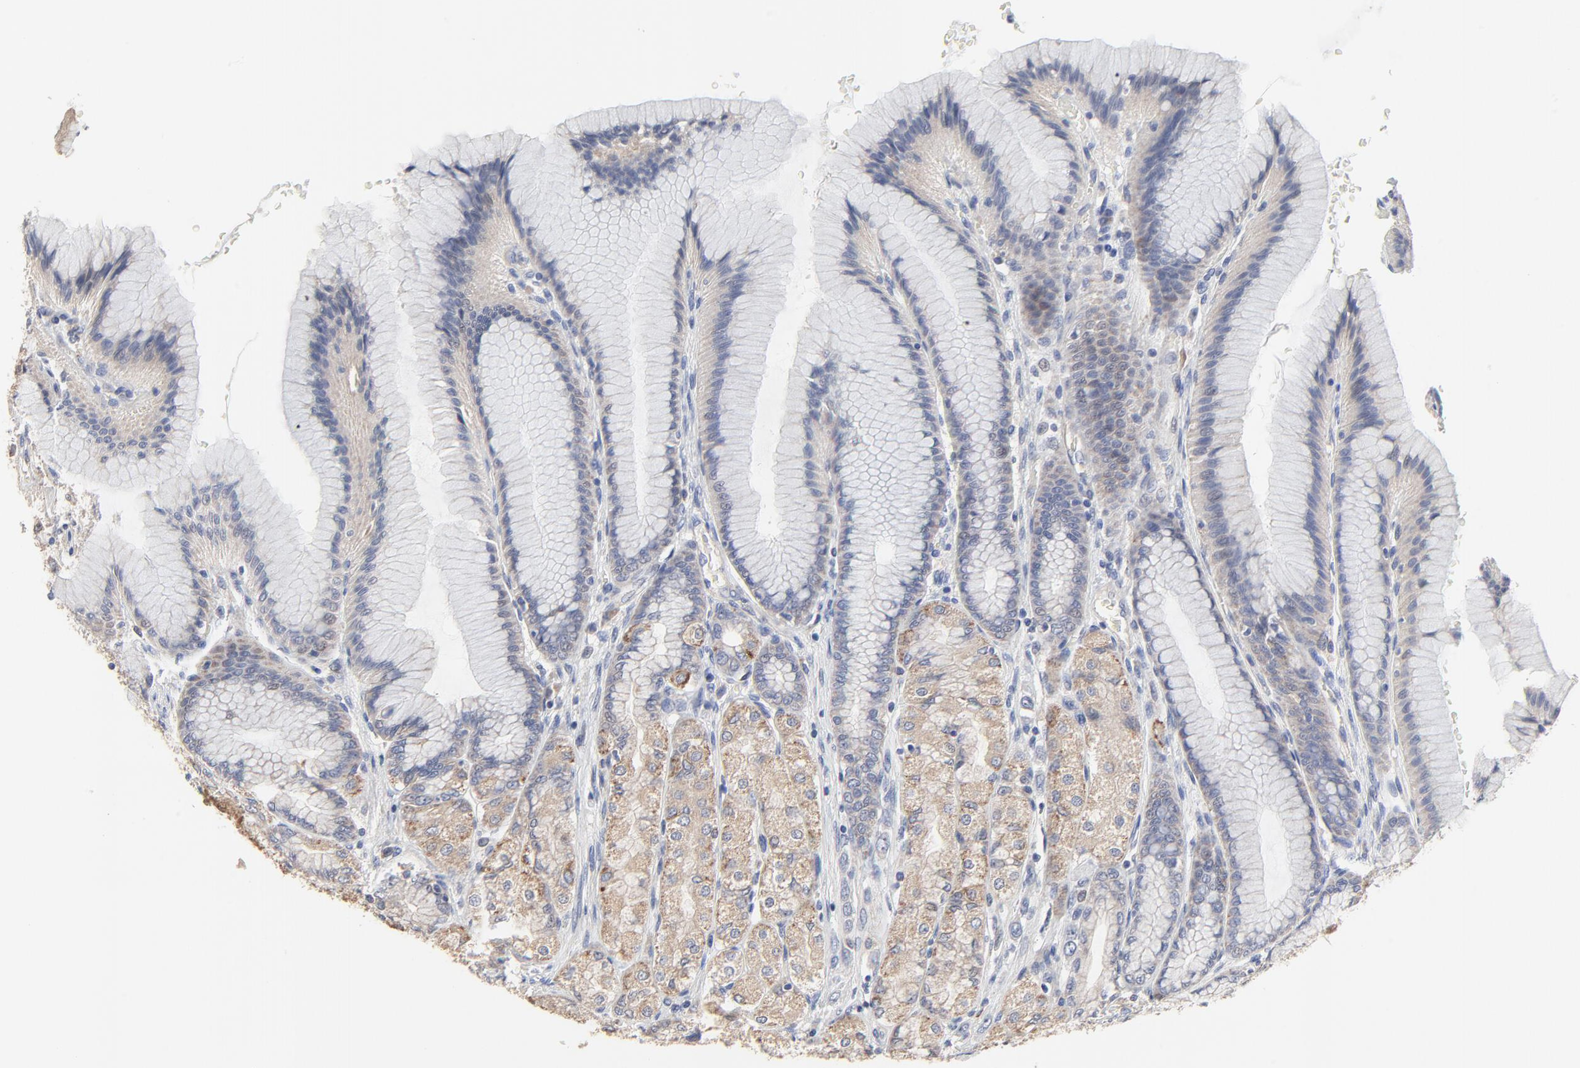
{"staining": {"intensity": "strong", "quantity": "25%-75%", "location": "cytoplasmic/membranous"}, "tissue": "stomach", "cell_type": "Glandular cells", "image_type": "normal", "snomed": [{"axis": "morphology", "description": "Normal tissue, NOS"}, {"axis": "morphology", "description": "Adenocarcinoma, NOS"}, {"axis": "topography", "description": "Stomach"}, {"axis": "topography", "description": "Stomach, lower"}], "caption": "Human stomach stained with a brown dye reveals strong cytoplasmic/membranous positive staining in about 25%-75% of glandular cells.", "gene": "DHRSX", "patient": {"sex": "female", "age": 65}}